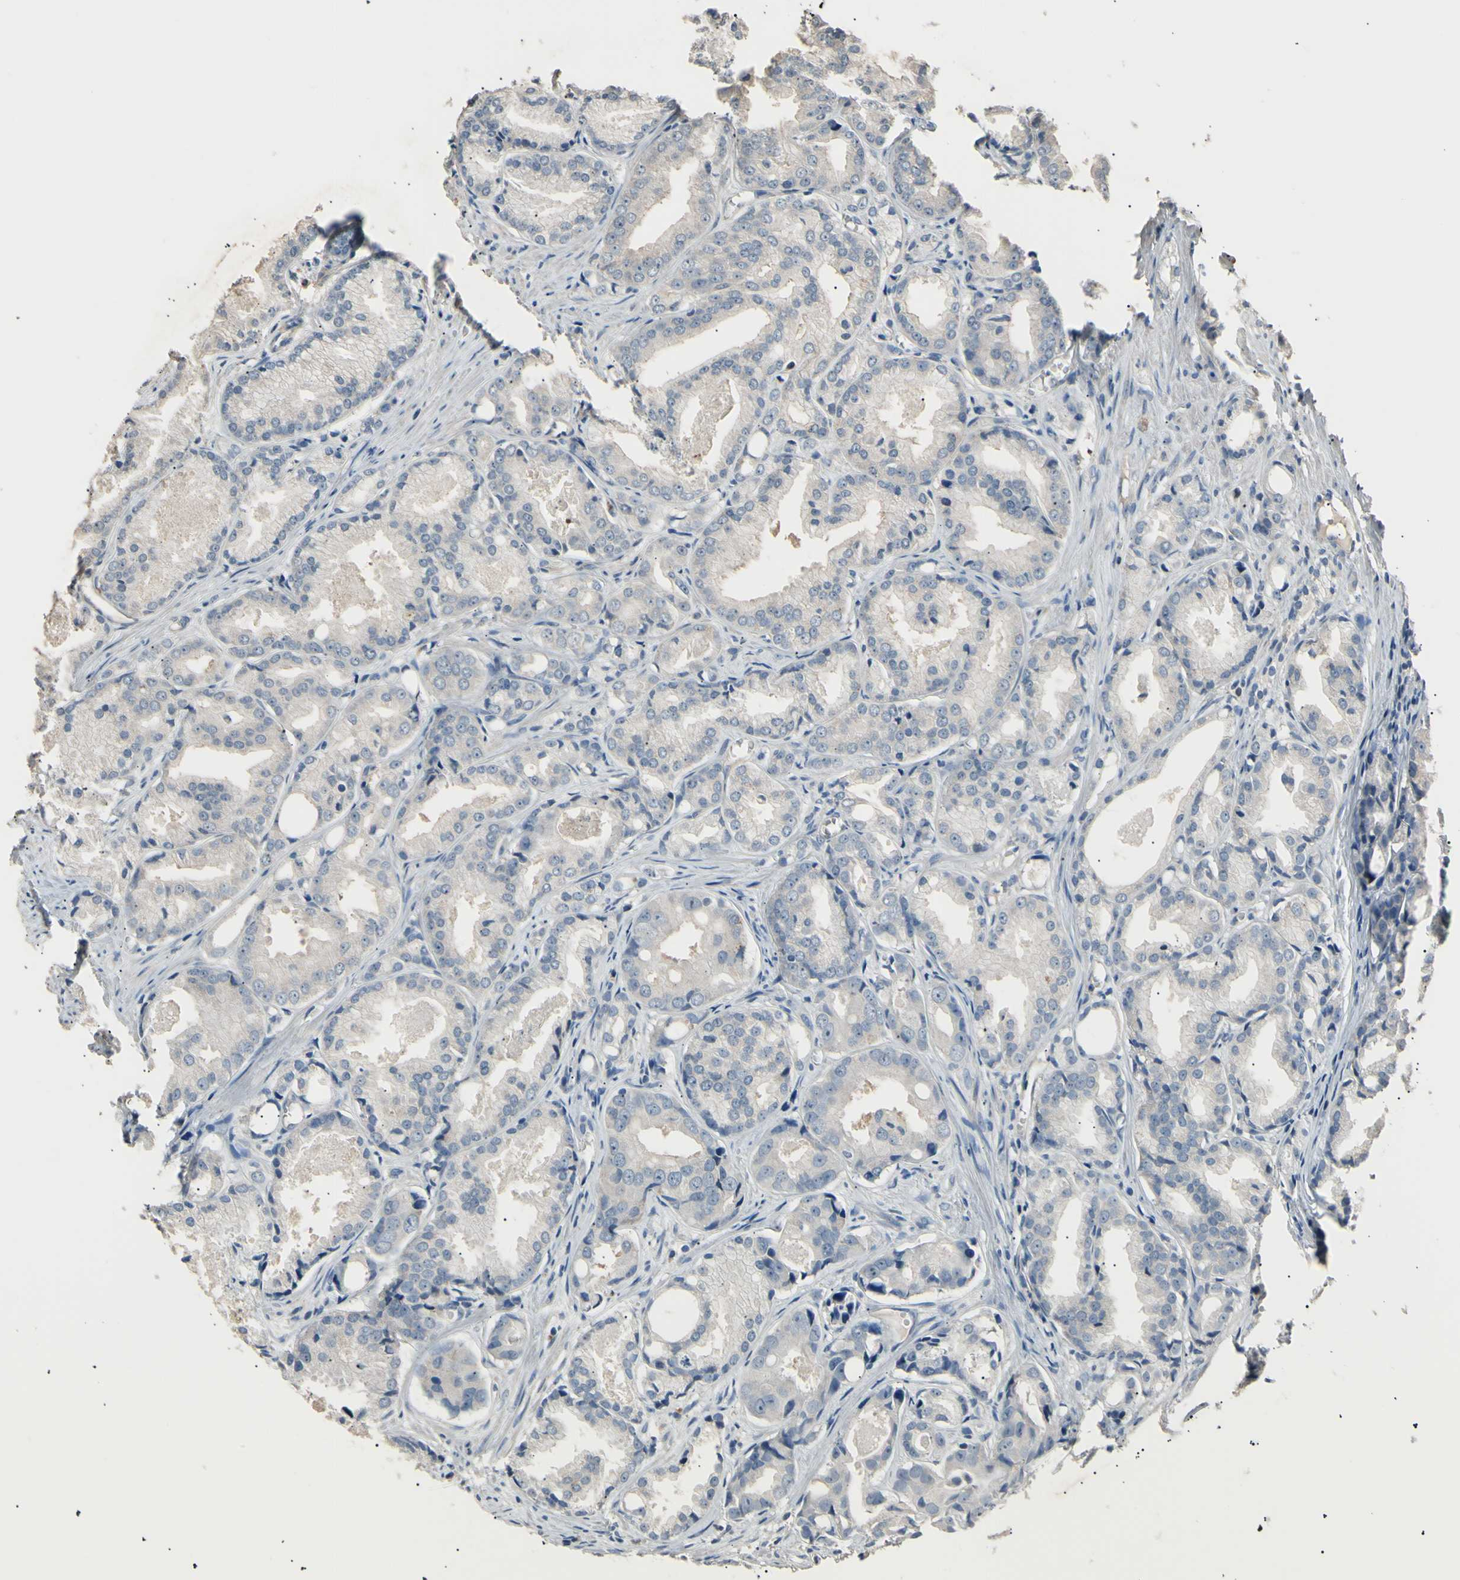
{"staining": {"intensity": "negative", "quantity": "none", "location": "none"}, "tissue": "prostate cancer", "cell_type": "Tumor cells", "image_type": "cancer", "snomed": [{"axis": "morphology", "description": "Adenocarcinoma, Low grade"}, {"axis": "topography", "description": "Prostate"}], "caption": "An immunohistochemistry (IHC) histopathology image of prostate cancer is shown. There is no staining in tumor cells of prostate cancer.", "gene": "LDLR", "patient": {"sex": "male", "age": 72}}